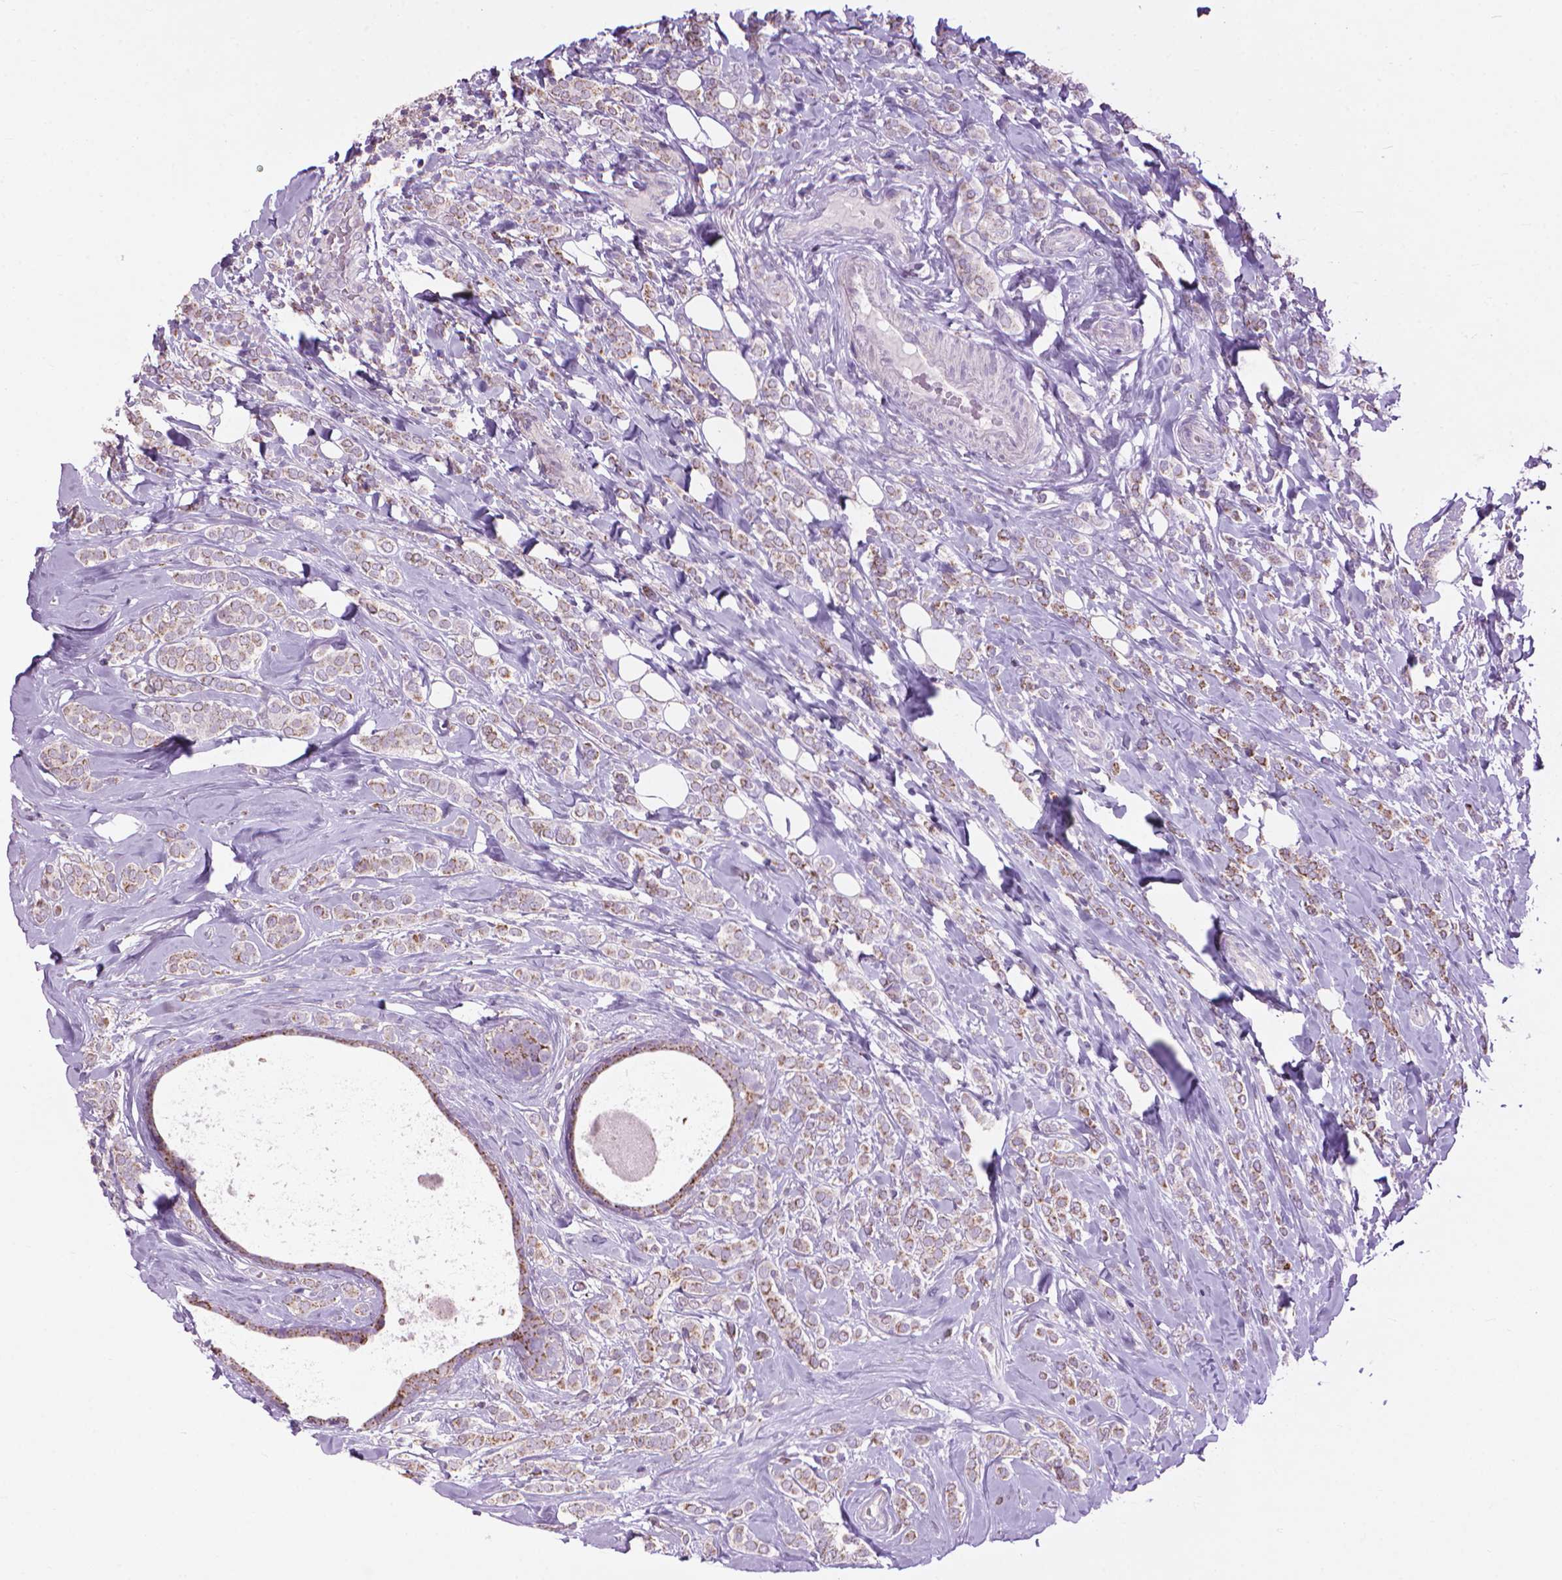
{"staining": {"intensity": "moderate", "quantity": ">75%", "location": "cytoplasmic/membranous"}, "tissue": "breast cancer", "cell_type": "Tumor cells", "image_type": "cancer", "snomed": [{"axis": "morphology", "description": "Lobular carcinoma"}, {"axis": "topography", "description": "Breast"}], "caption": "High-magnification brightfield microscopy of lobular carcinoma (breast) stained with DAB (brown) and counterstained with hematoxylin (blue). tumor cells exhibit moderate cytoplasmic/membranous staining is appreciated in about>75% of cells.", "gene": "VDAC1", "patient": {"sex": "female", "age": 49}}